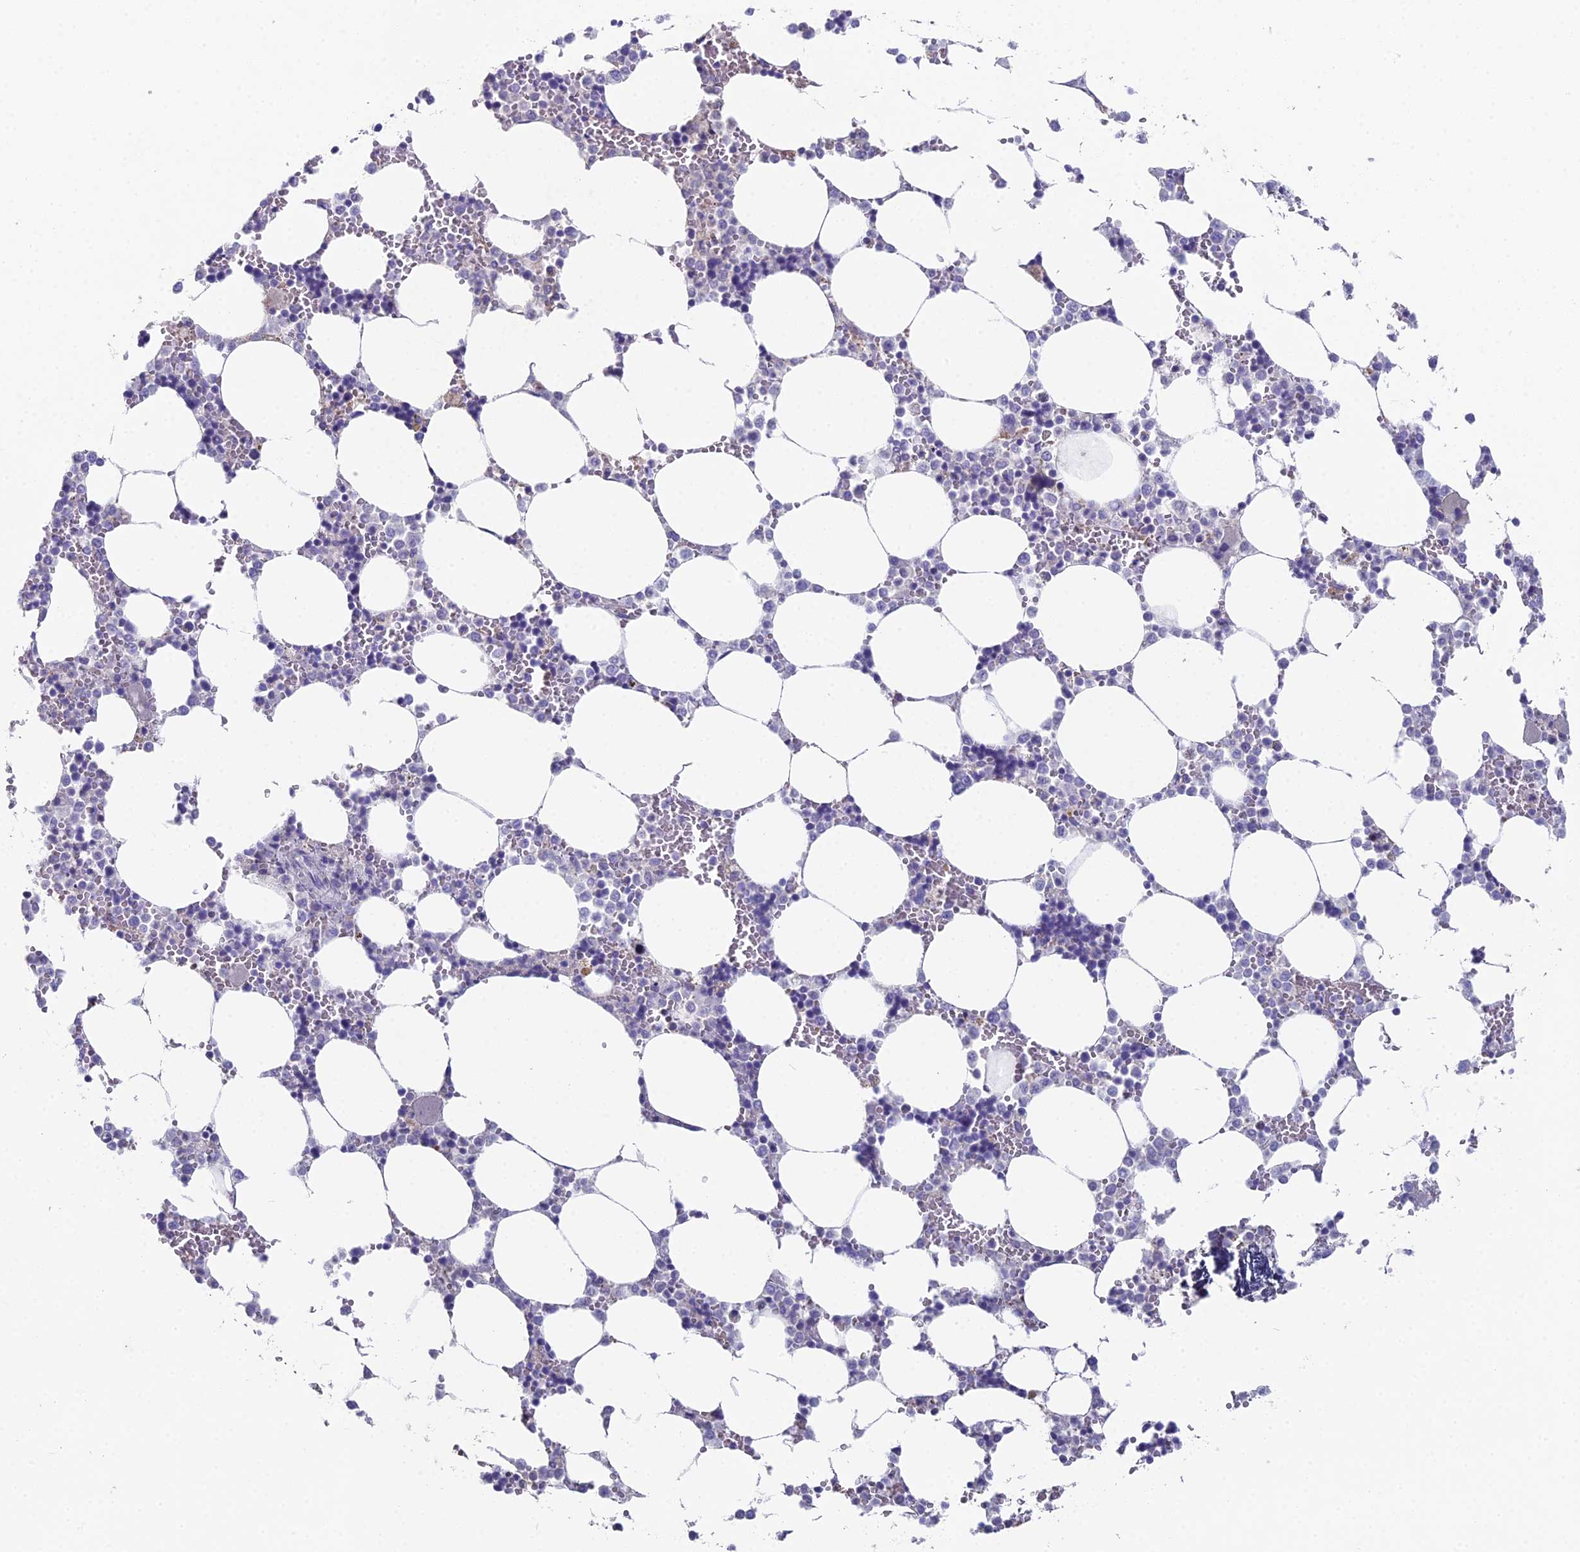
{"staining": {"intensity": "negative", "quantity": "none", "location": "none"}, "tissue": "bone marrow", "cell_type": "Hematopoietic cells", "image_type": "normal", "snomed": [{"axis": "morphology", "description": "Normal tissue, NOS"}, {"axis": "topography", "description": "Bone marrow"}], "caption": "The IHC photomicrograph has no significant staining in hematopoietic cells of bone marrow. (DAB (3,3'-diaminobenzidine) IHC visualized using brightfield microscopy, high magnification).", "gene": "NCAM1", "patient": {"sex": "male", "age": 64}}